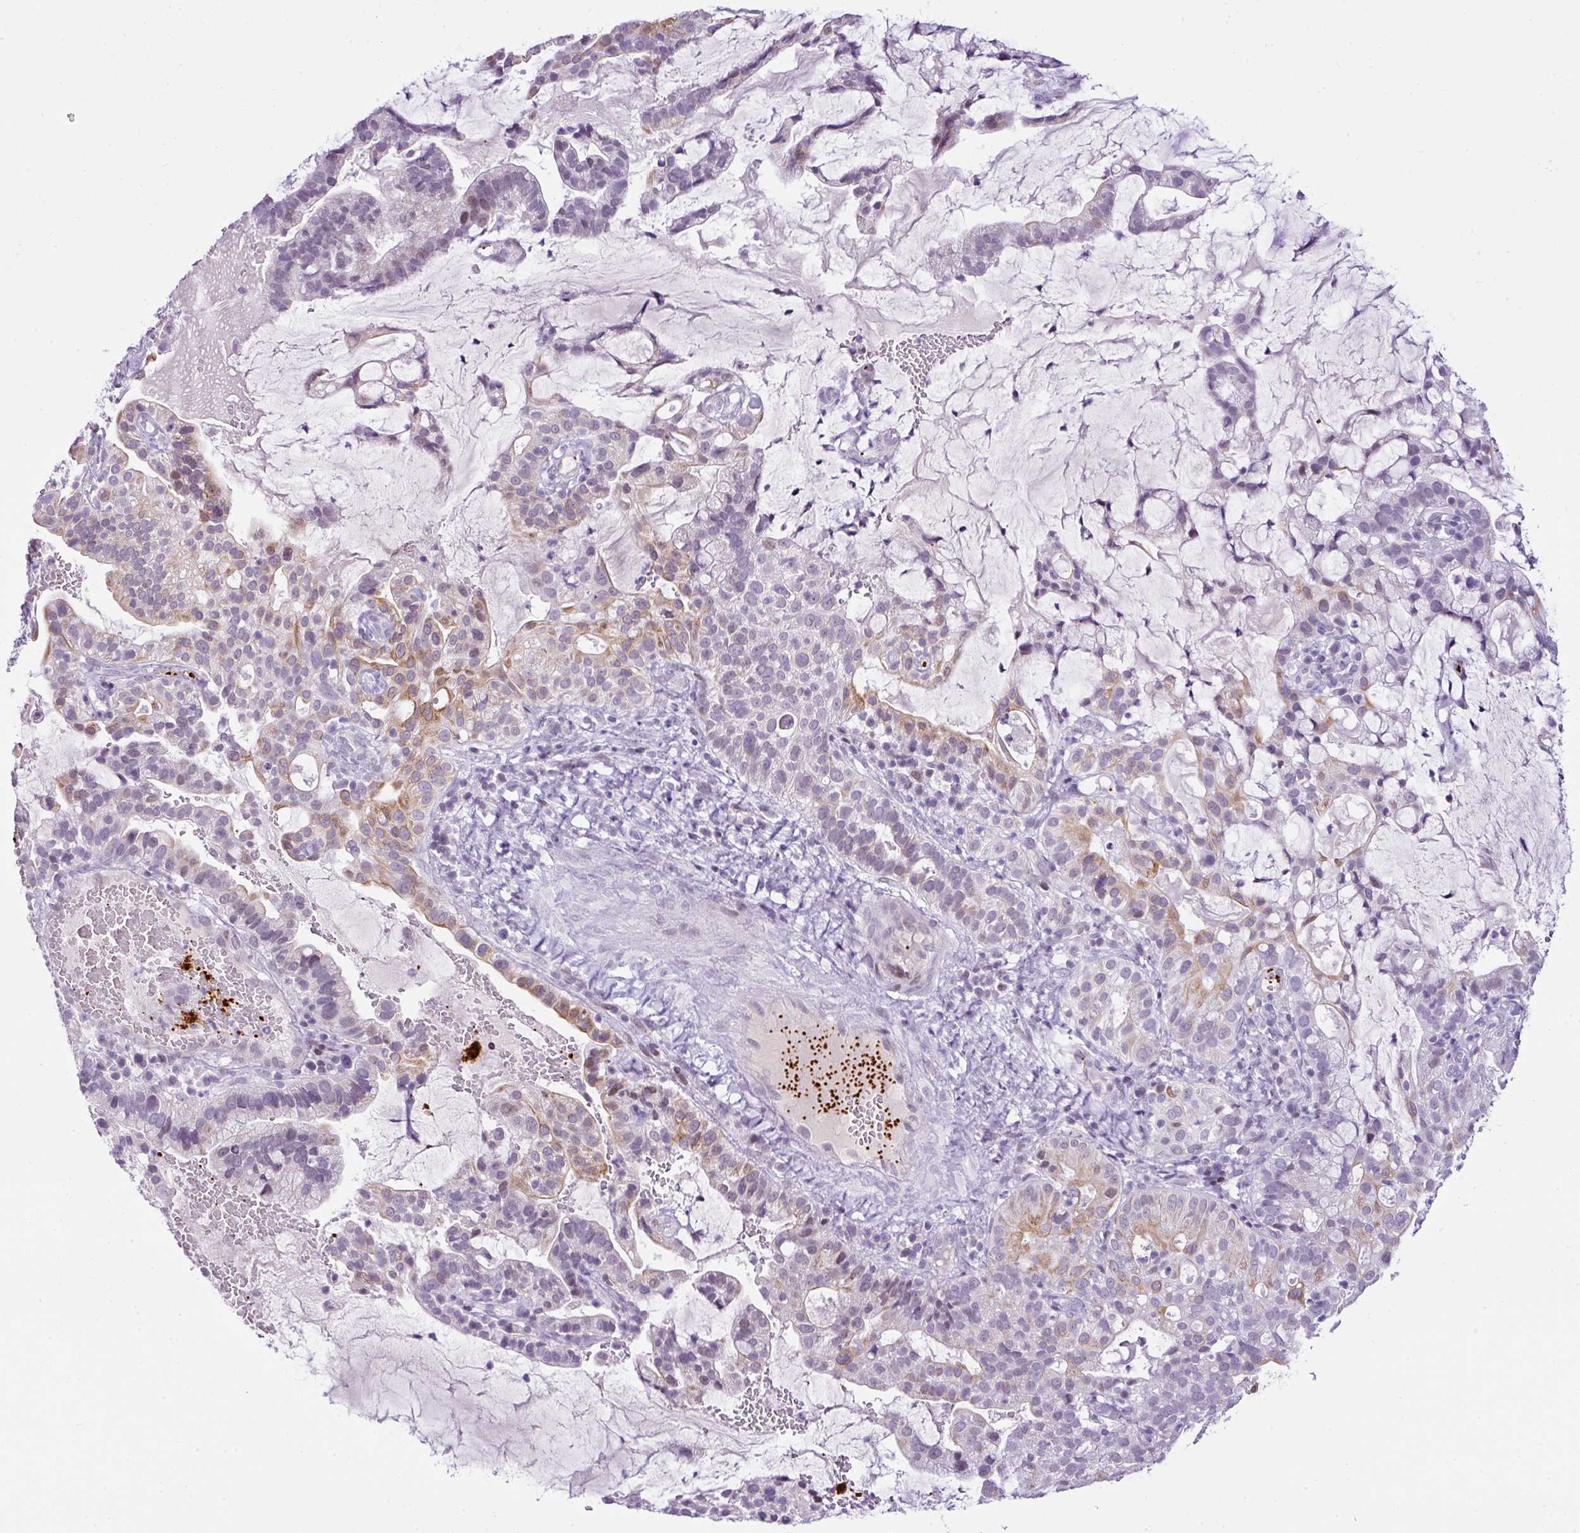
{"staining": {"intensity": "moderate", "quantity": "<25%", "location": "cytoplasmic/membranous"}, "tissue": "cervical cancer", "cell_type": "Tumor cells", "image_type": "cancer", "snomed": [{"axis": "morphology", "description": "Adenocarcinoma, NOS"}, {"axis": "topography", "description": "Cervix"}], "caption": "This photomicrograph displays IHC staining of cervical adenocarcinoma, with low moderate cytoplasmic/membranous staining in about <25% of tumor cells.", "gene": "CMTM5", "patient": {"sex": "female", "age": 41}}